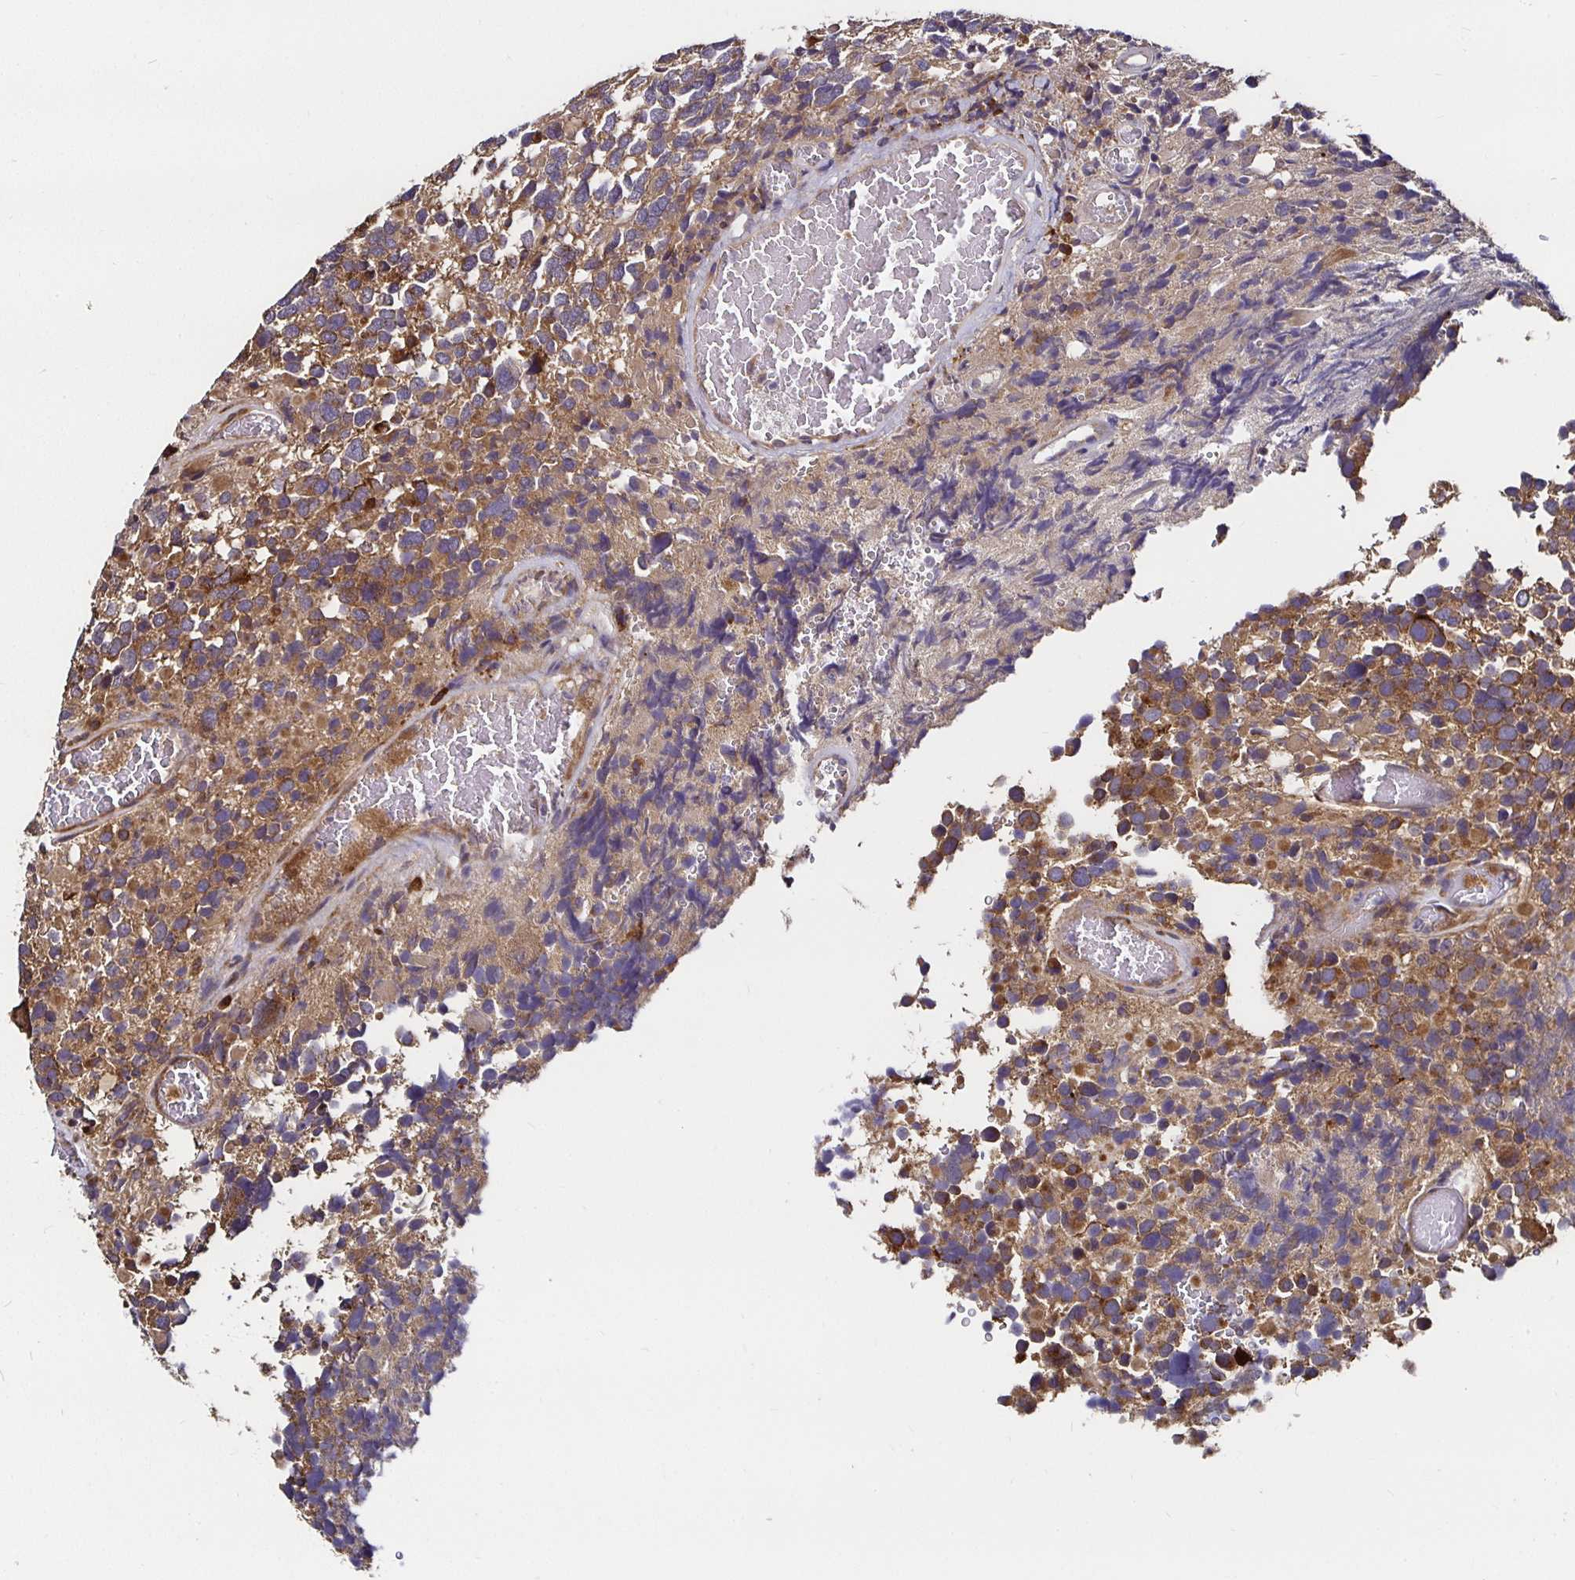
{"staining": {"intensity": "moderate", "quantity": ">75%", "location": "cytoplasmic/membranous"}, "tissue": "glioma", "cell_type": "Tumor cells", "image_type": "cancer", "snomed": [{"axis": "morphology", "description": "Glioma, malignant, High grade"}, {"axis": "topography", "description": "Brain"}], "caption": "Protein analysis of malignant glioma (high-grade) tissue demonstrates moderate cytoplasmic/membranous staining in about >75% of tumor cells. The protein of interest is stained brown, and the nuclei are stained in blue (DAB IHC with brightfield microscopy, high magnification).", "gene": "MLST8", "patient": {"sex": "female", "age": 40}}